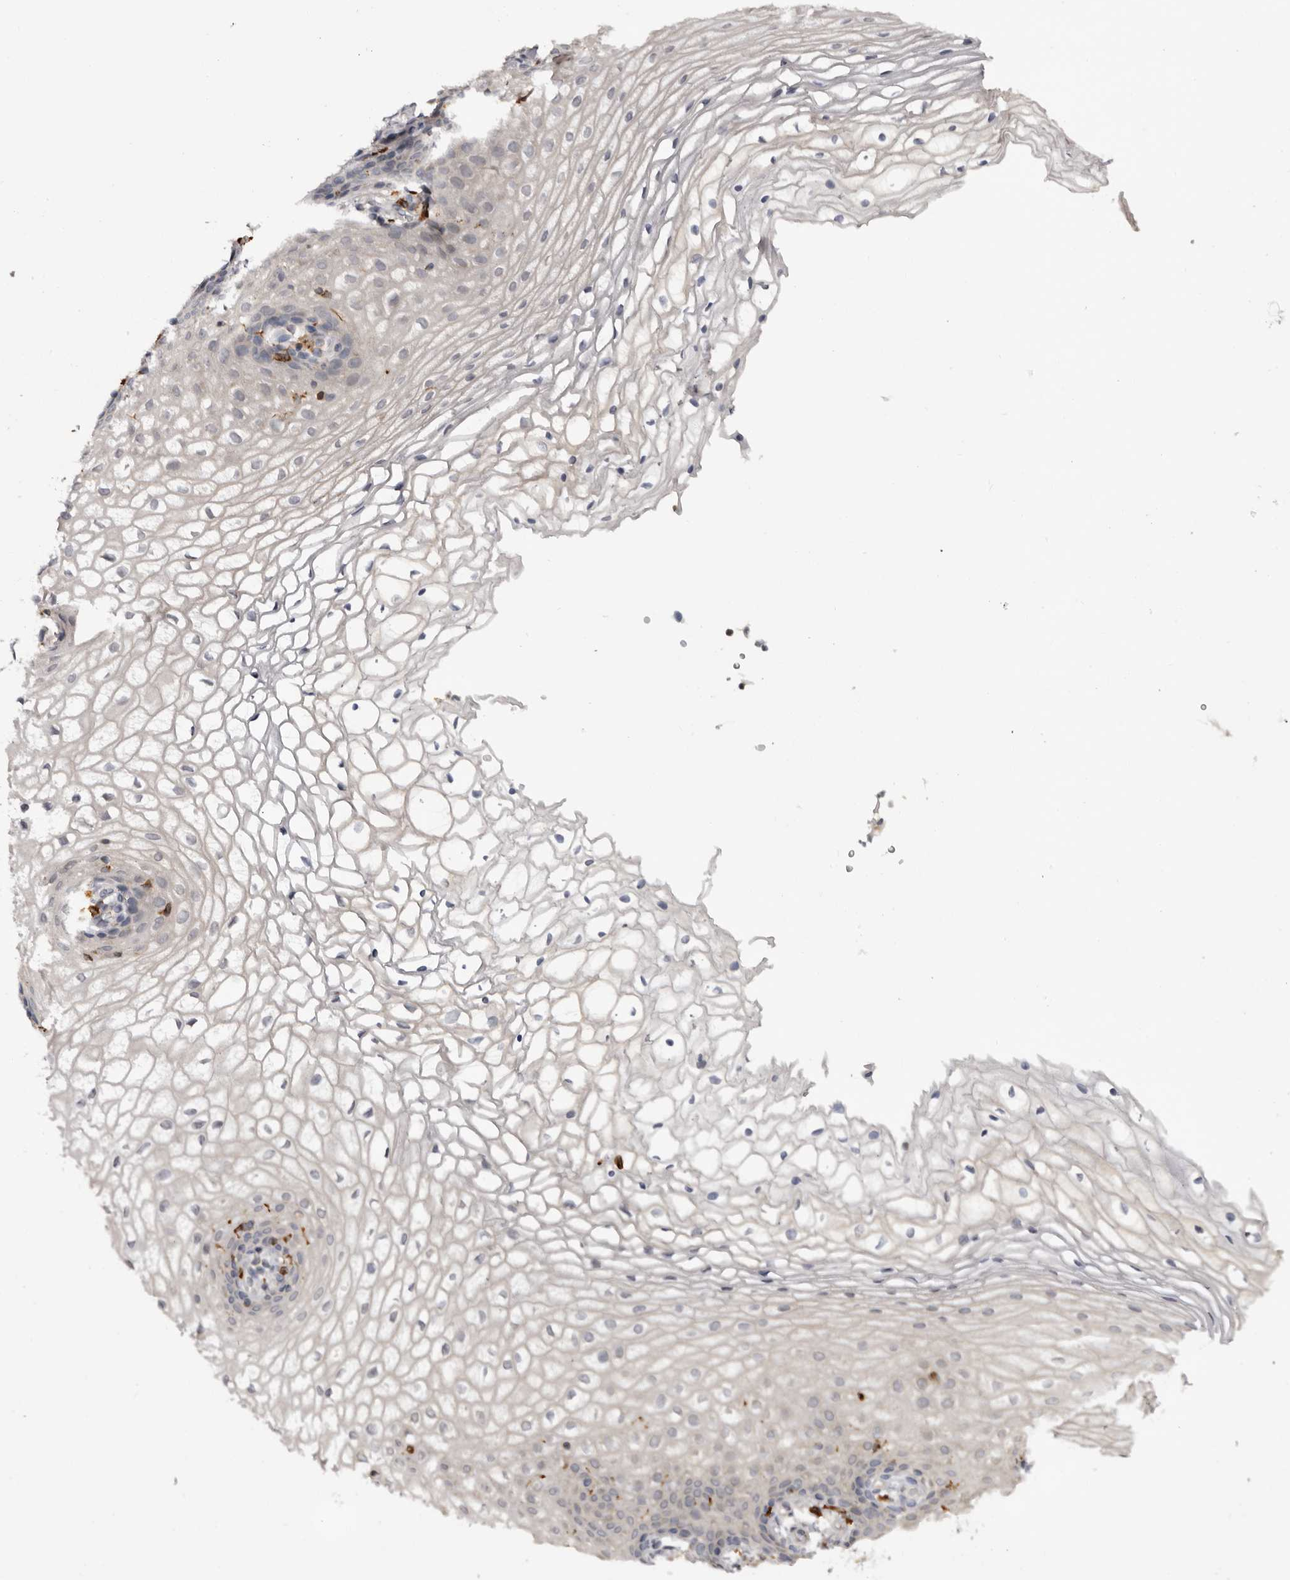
{"staining": {"intensity": "negative", "quantity": "none", "location": "none"}, "tissue": "vagina", "cell_type": "Squamous epithelial cells", "image_type": "normal", "snomed": [{"axis": "morphology", "description": "Normal tissue, NOS"}, {"axis": "topography", "description": "Vagina"}], "caption": "IHC image of unremarkable human vagina stained for a protein (brown), which exhibits no staining in squamous epithelial cells. The staining was performed using DAB (3,3'-diaminobenzidine) to visualize the protein expression in brown, while the nuclei were stained in blue with hematoxylin (Magnification: 20x).", "gene": "TNNI1", "patient": {"sex": "female", "age": 60}}